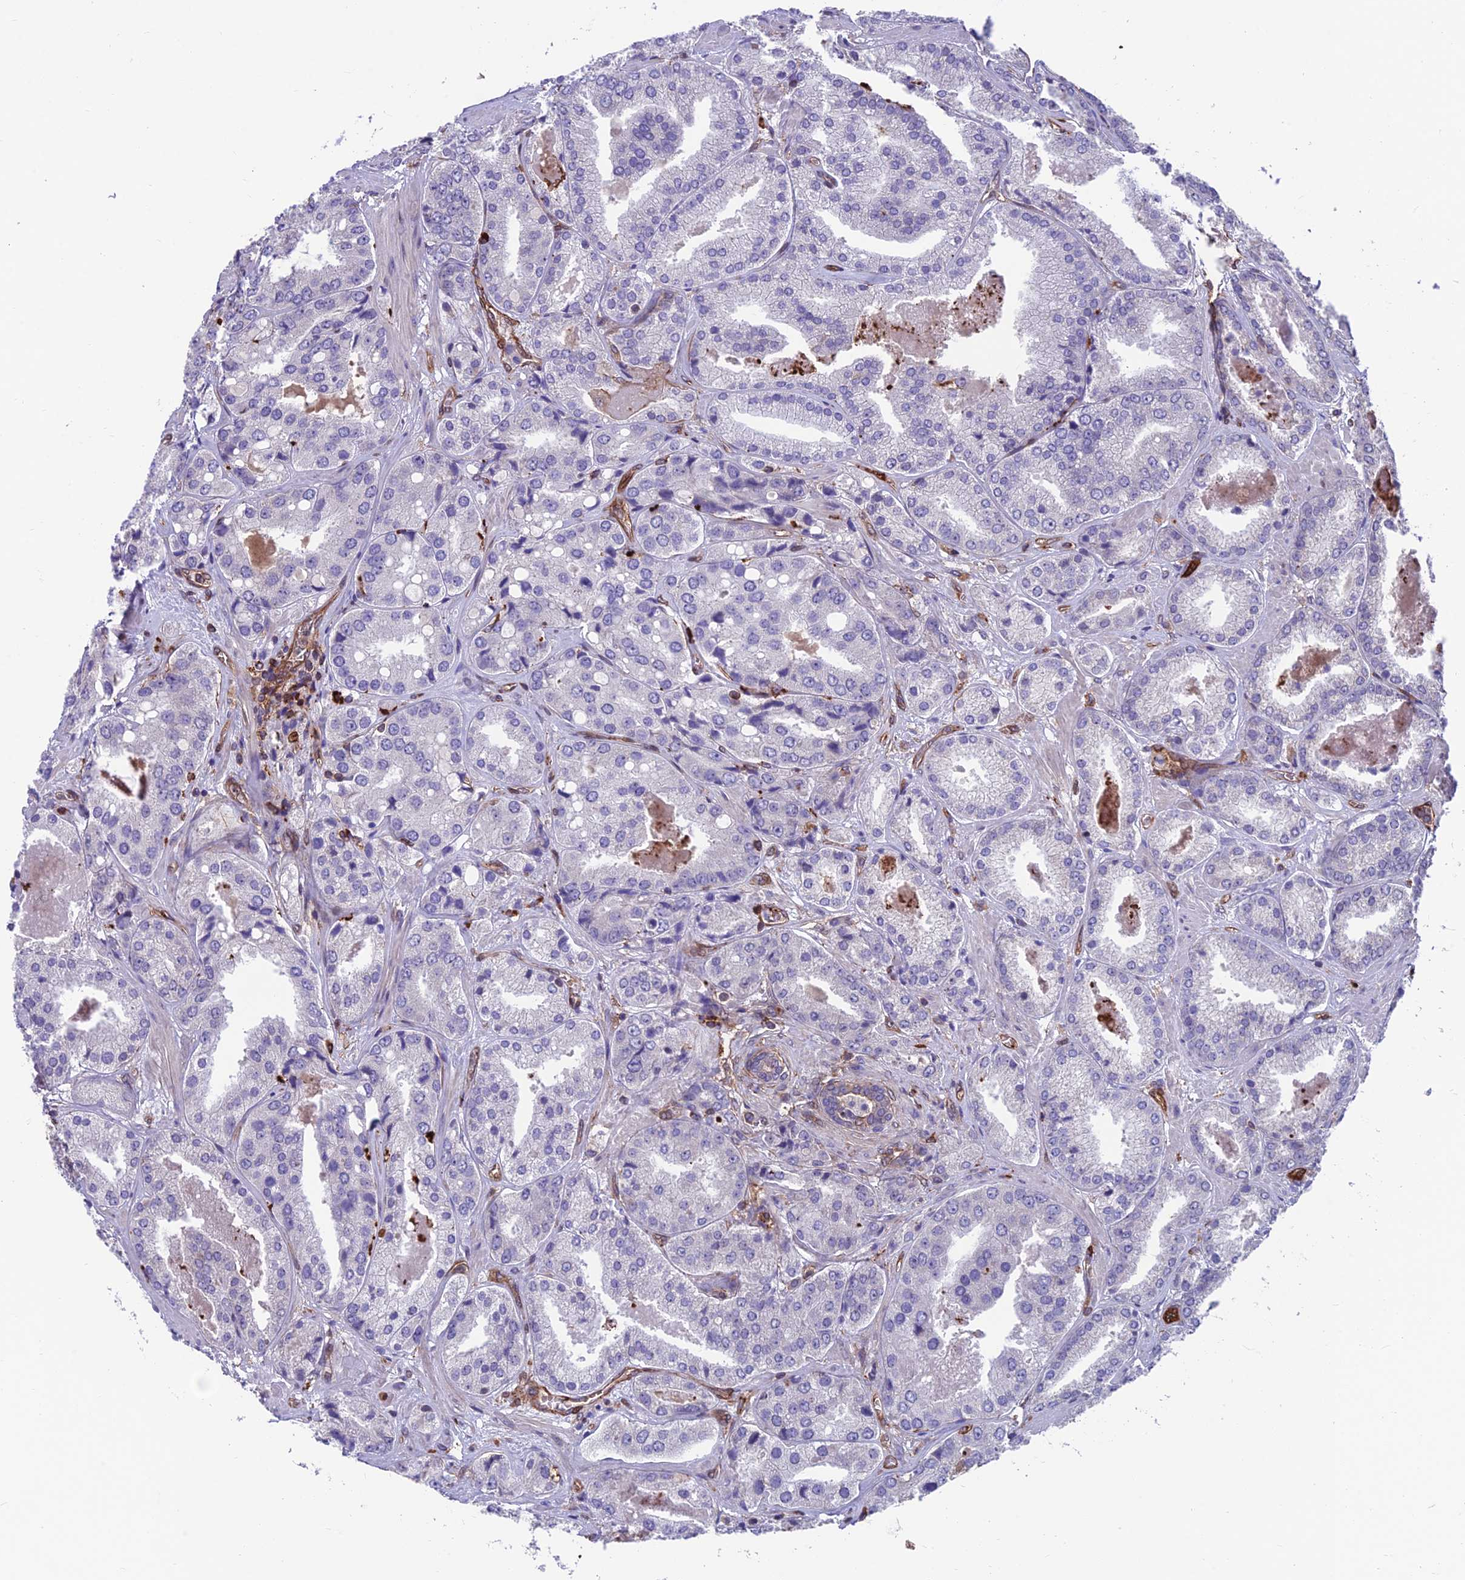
{"staining": {"intensity": "negative", "quantity": "none", "location": "none"}, "tissue": "prostate cancer", "cell_type": "Tumor cells", "image_type": "cancer", "snomed": [{"axis": "morphology", "description": "Adenocarcinoma, High grade"}, {"axis": "topography", "description": "Prostate"}], "caption": "Tumor cells show no significant protein positivity in prostate adenocarcinoma (high-grade).", "gene": "RTN4RL1", "patient": {"sex": "male", "age": 63}}